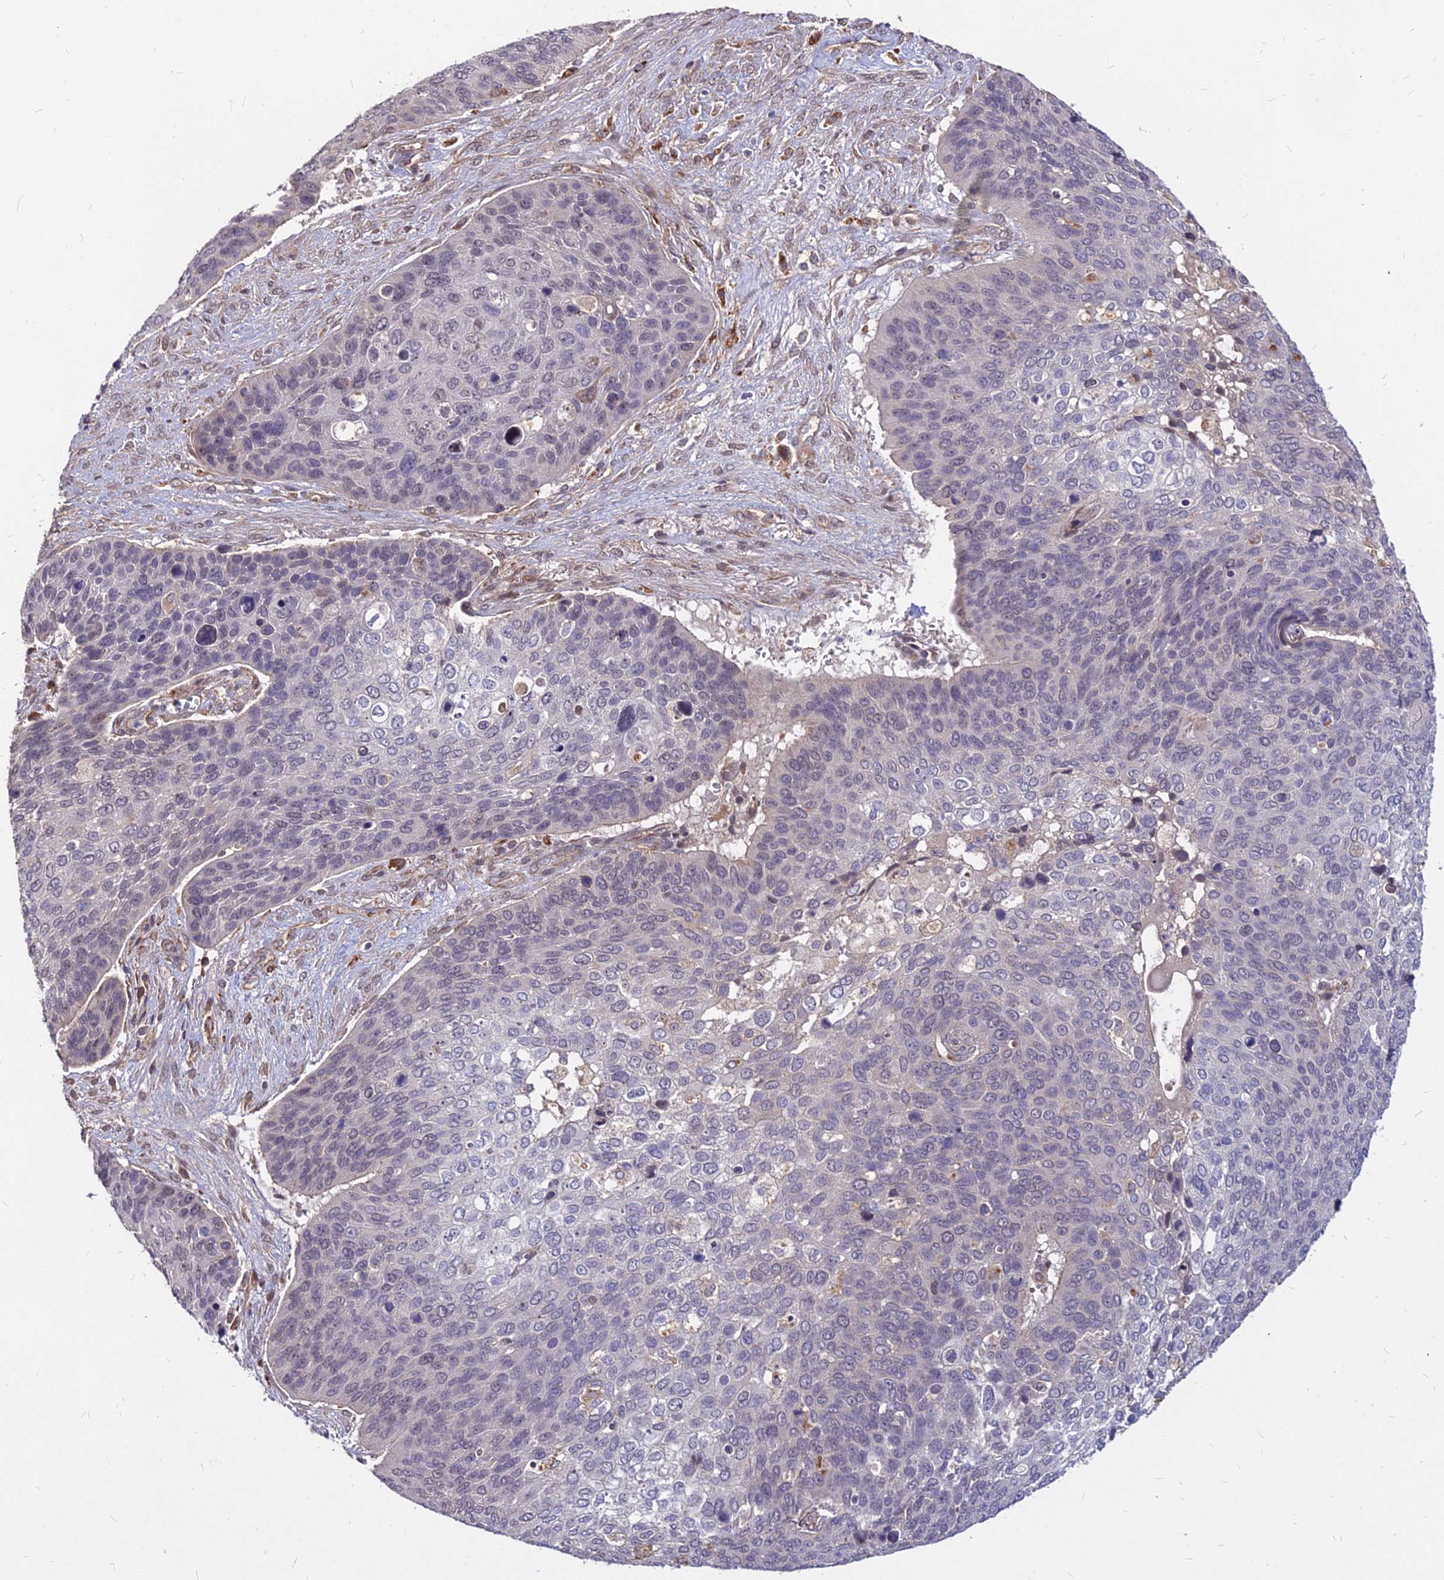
{"staining": {"intensity": "moderate", "quantity": "<25%", "location": "nuclear"}, "tissue": "skin cancer", "cell_type": "Tumor cells", "image_type": "cancer", "snomed": [{"axis": "morphology", "description": "Basal cell carcinoma"}, {"axis": "topography", "description": "Skin"}], "caption": "High-power microscopy captured an immunohistochemistry (IHC) histopathology image of basal cell carcinoma (skin), revealing moderate nuclear staining in about <25% of tumor cells.", "gene": "C11orf68", "patient": {"sex": "female", "age": 74}}